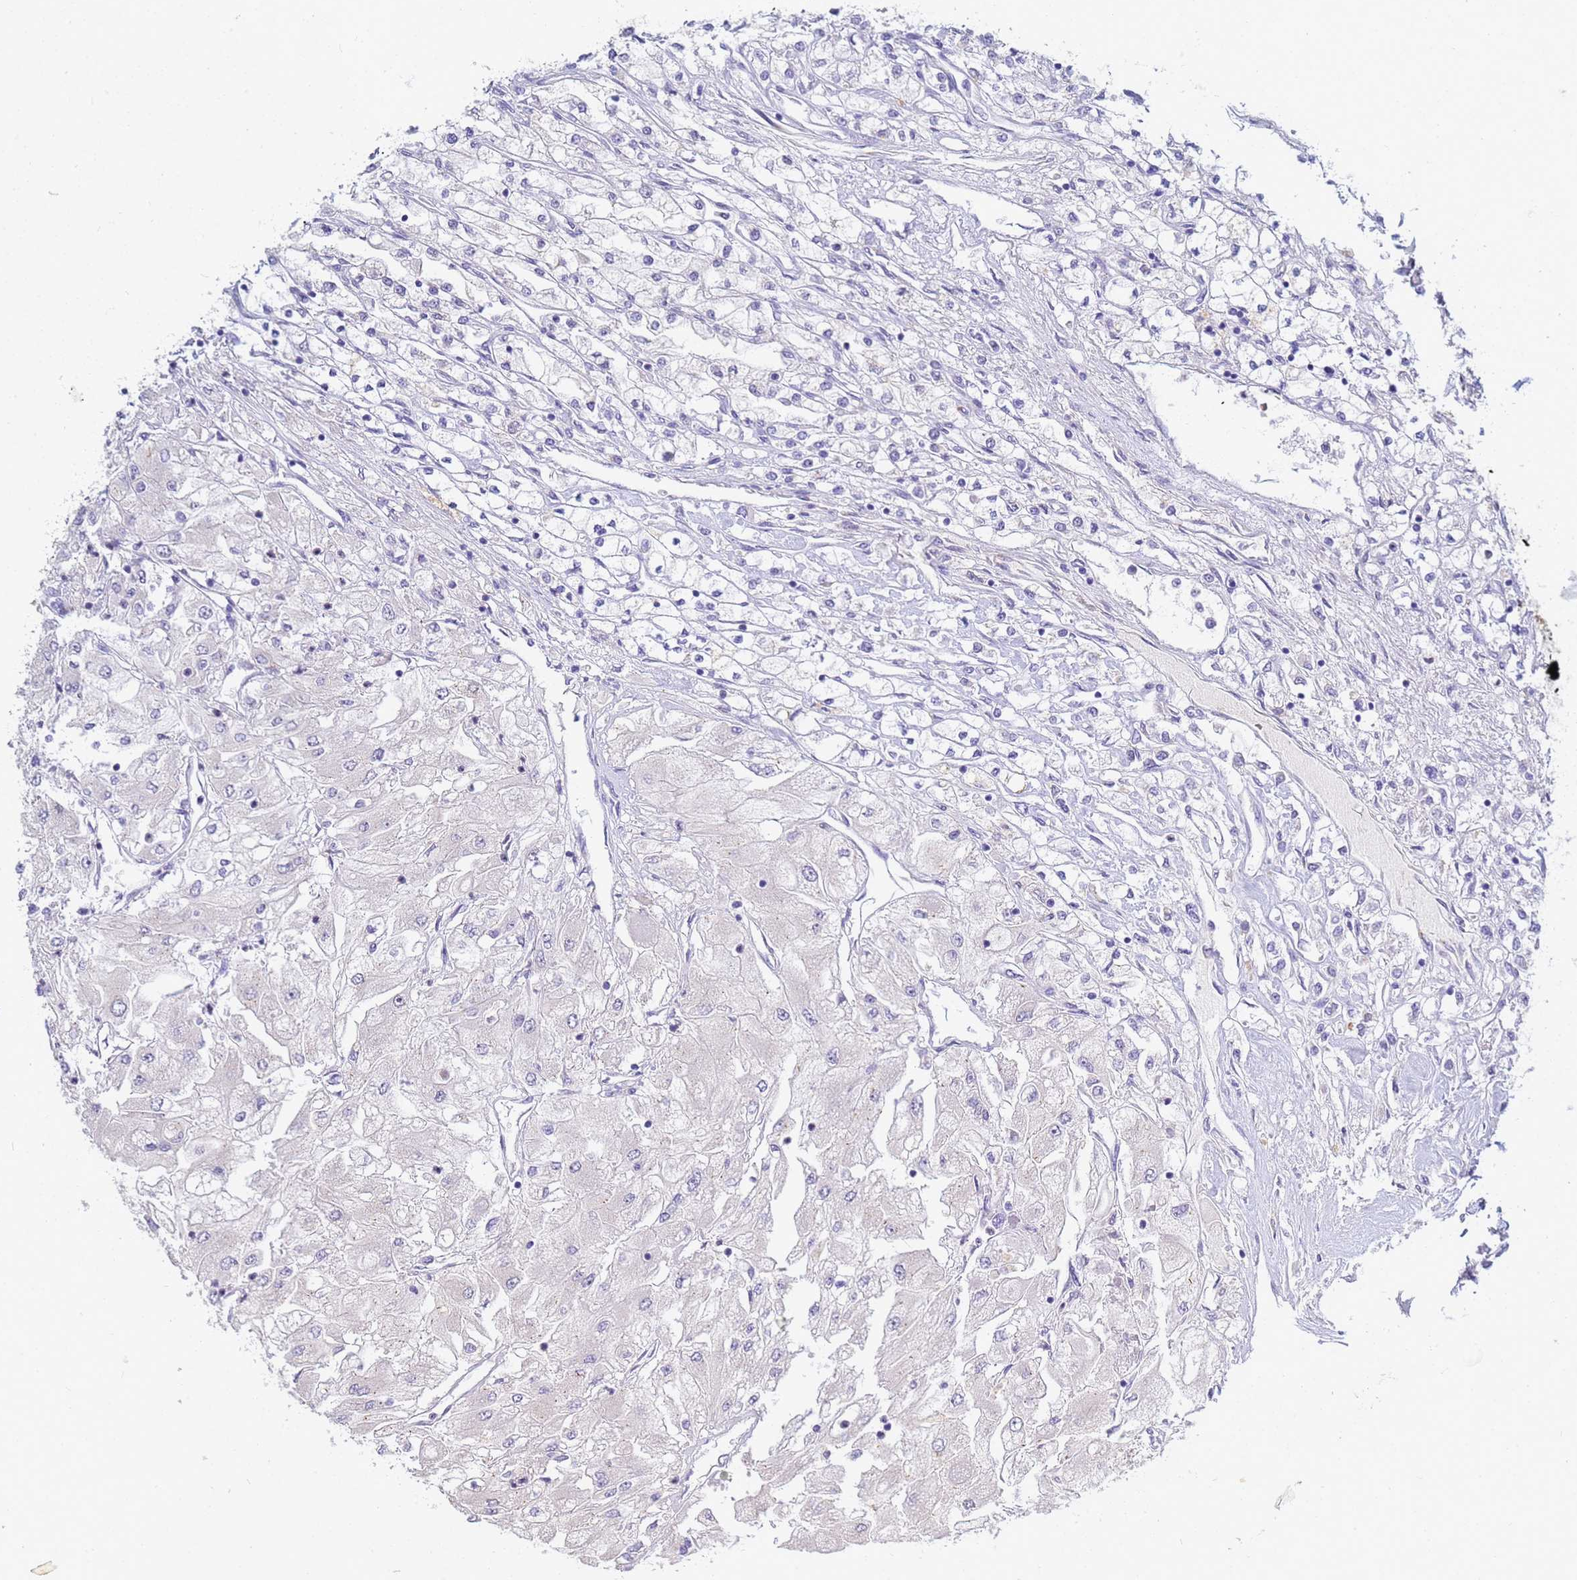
{"staining": {"intensity": "negative", "quantity": "none", "location": "none"}, "tissue": "renal cancer", "cell_type": "Tumor cells", "image_type": "cancer", "snomed": [{"axis": "morphology", "description": "Adenocarcinoma, NOS"}, {"axis": "topography", "description": "Kidney"}], "caption": "This is a image of IHC staining of renal adenocarcinoma, which shows no positivity in tumor cells.", "gene": "B3GNT8", "patient": {"sex": "male", "age": 80}}